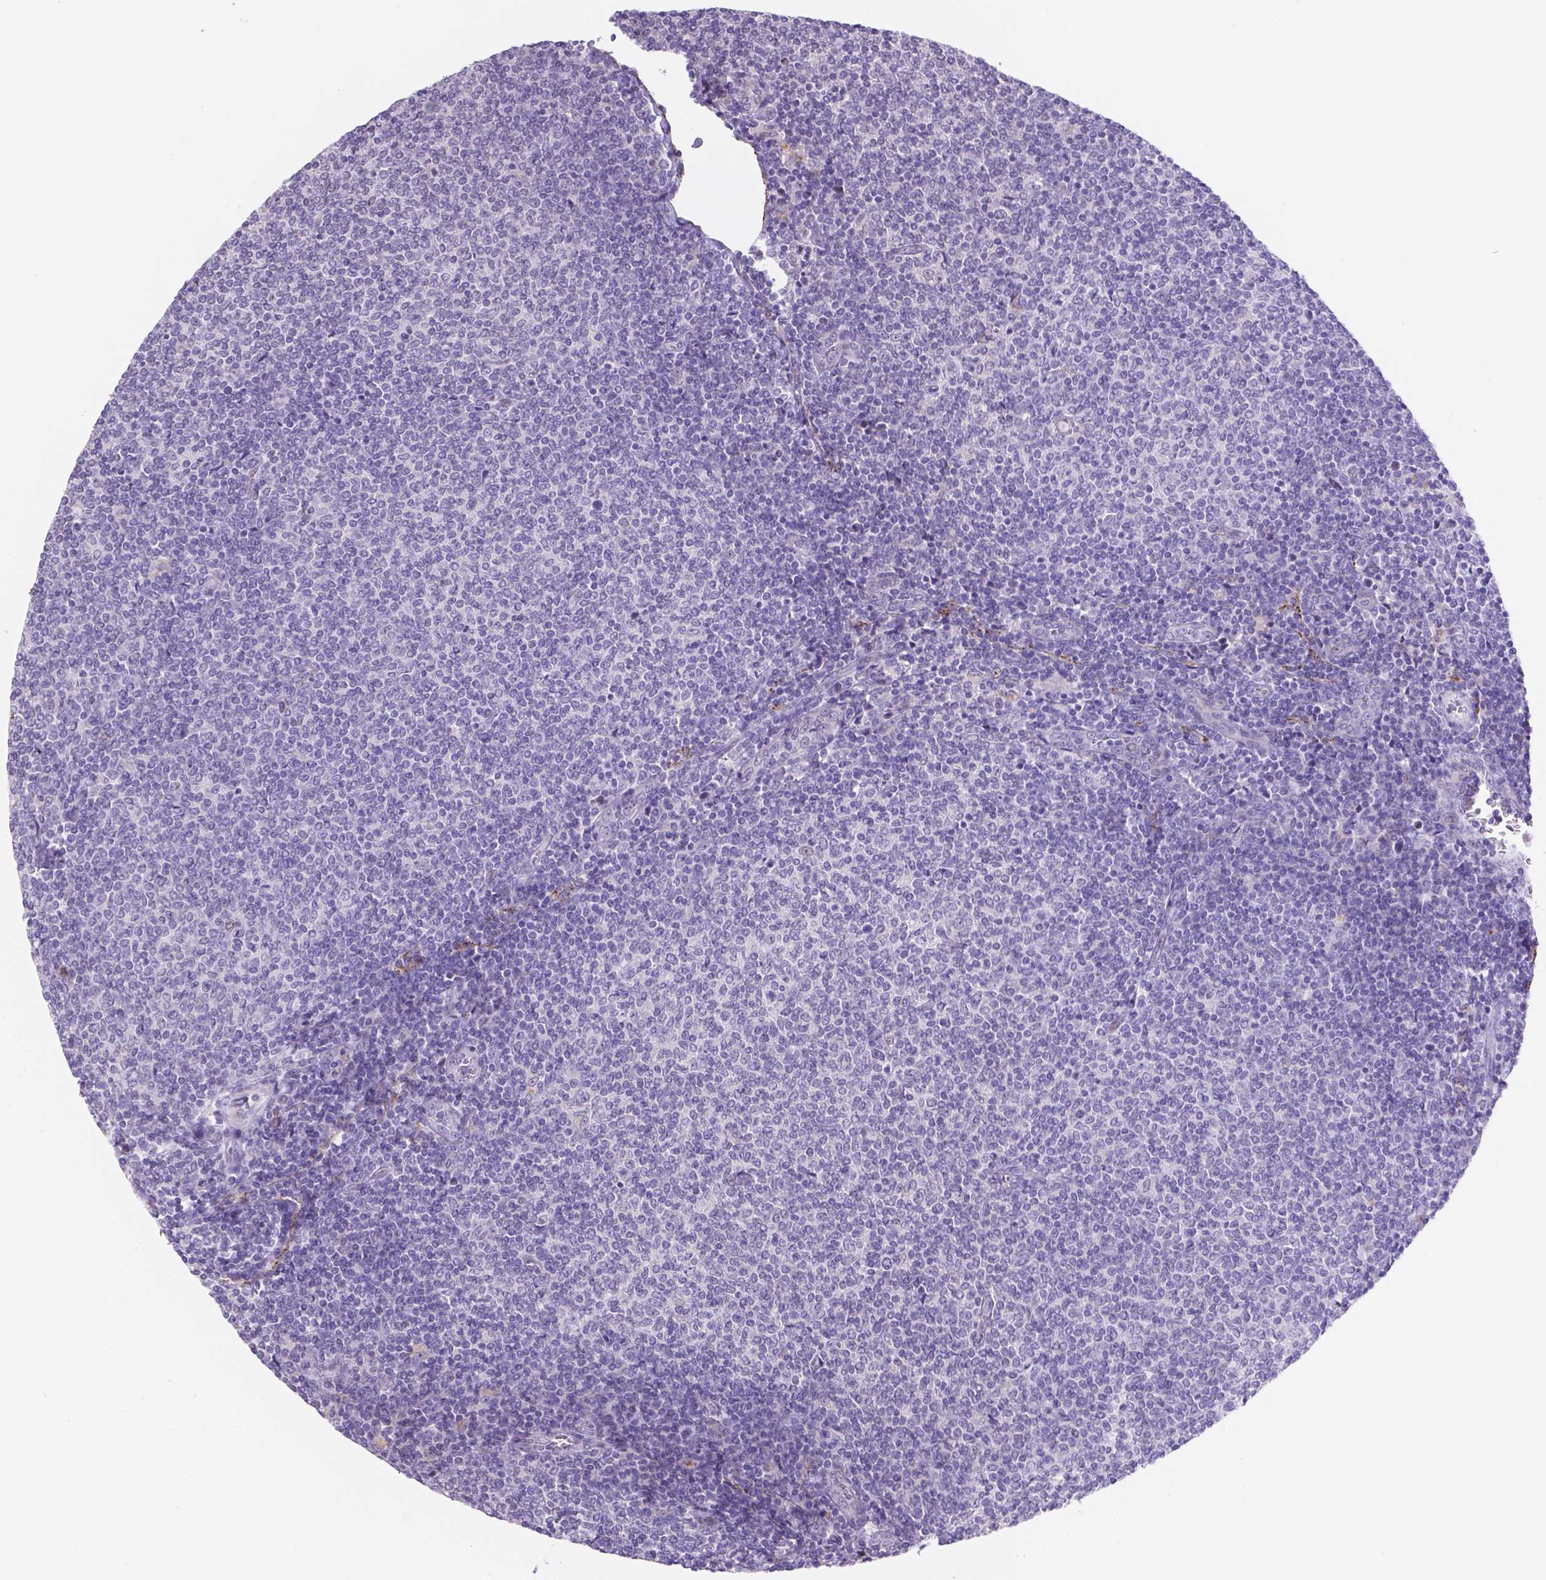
{"staining": {"intensity": "negative", "quantity": "none", "location": "none"}, "tissue": "lymphoma", "cell_type": "Tumor cells", "image_type": "cancer", "snomed": [{"axis": "morphology", "description": "Malignant lymphoma, non-Hodgkin's type, Low grade"}, {"axis": "topography", "description": "Lymph node"}], "caption": "An image of human lymphoma is negative for staining in tumor cells.", "gene": "DMWD", "patient": {"sex": "male", "age": 52}}